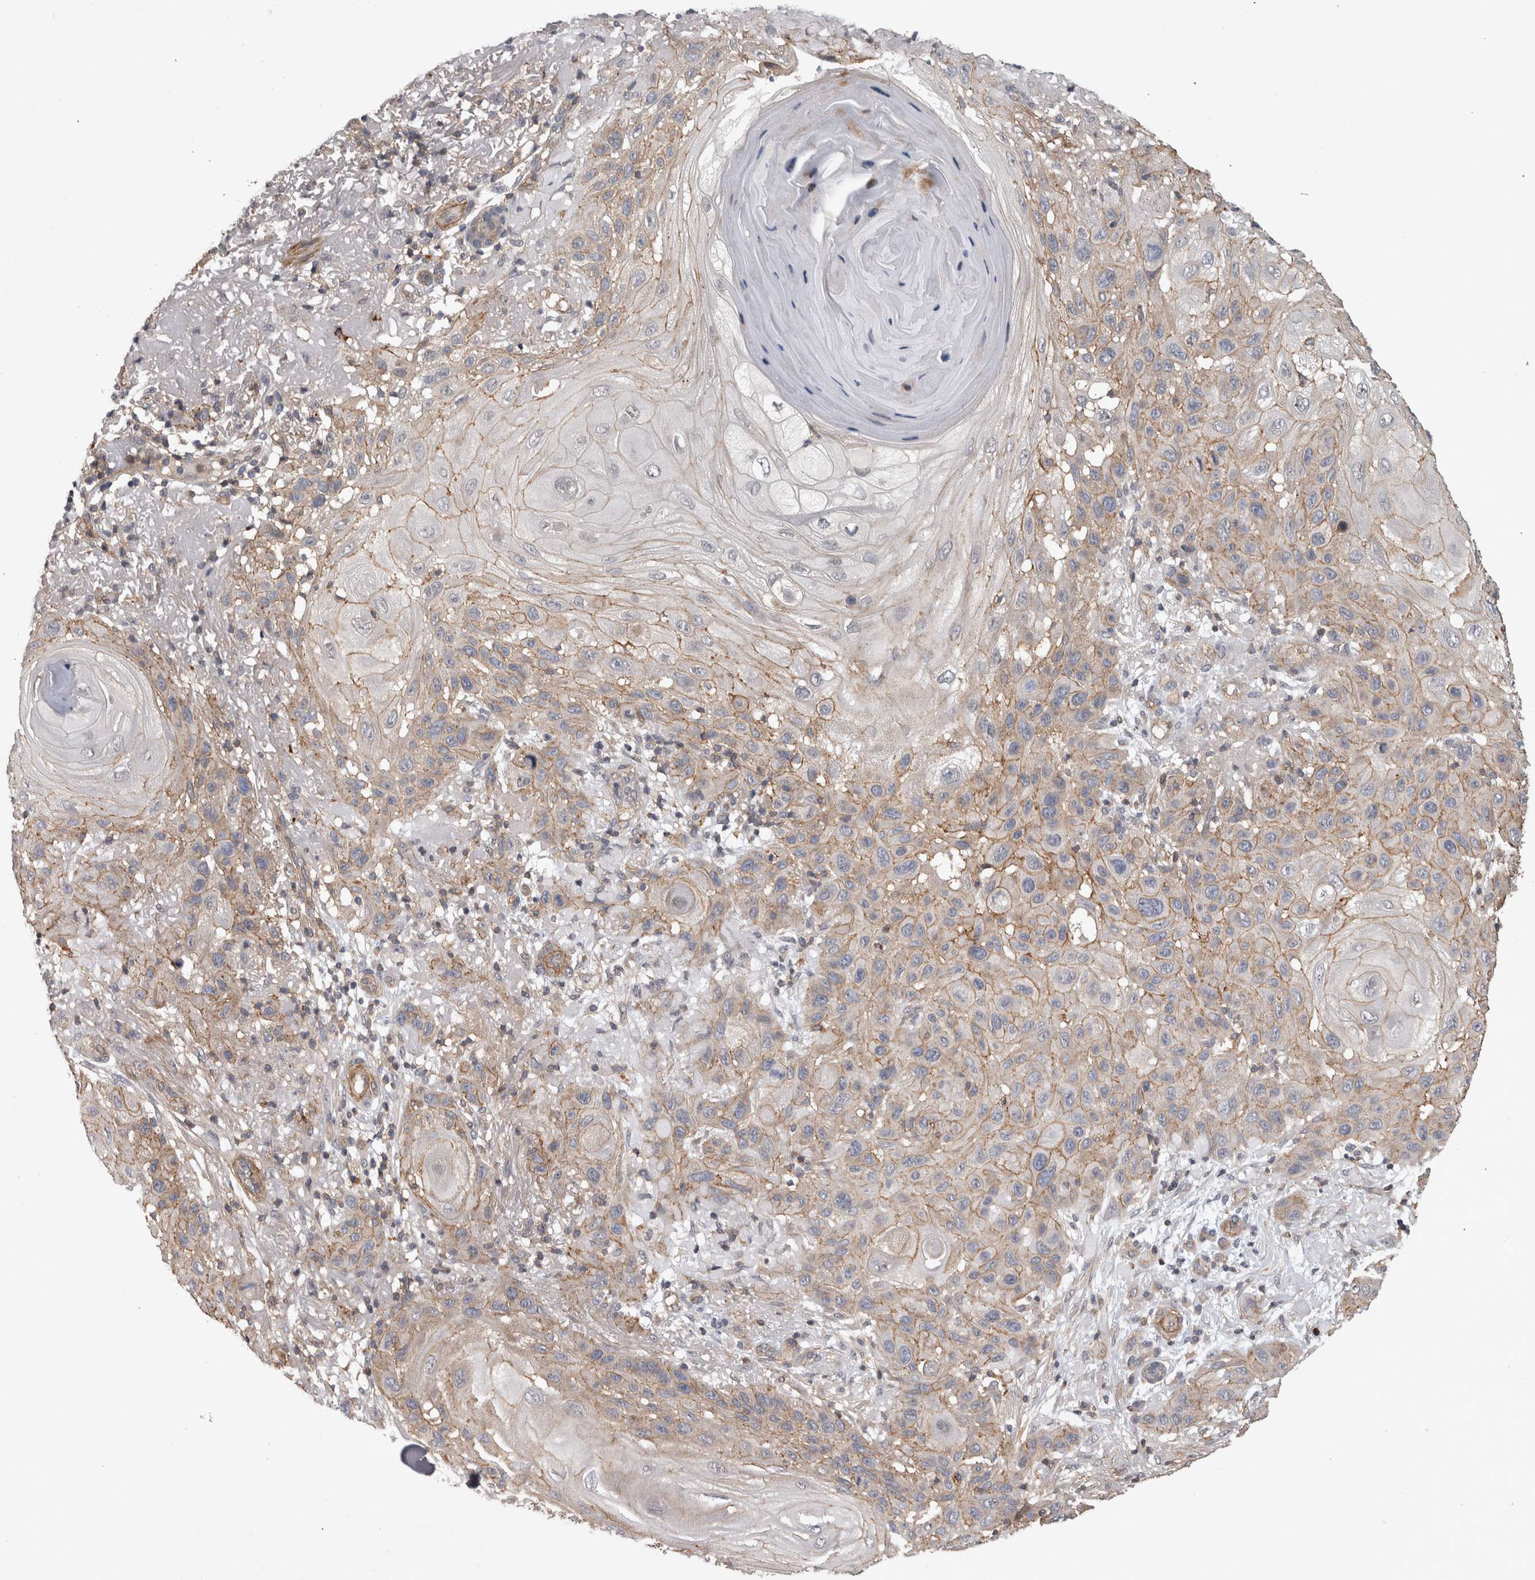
{"staining": {"intensity": "moderate", "quantity": ">75%", "location": "cytoplasmic/membranous"}, "tissue": "skin cancer", "cell_type": "Tumor cells", "image_type": "cancer", "snomed": [{"axis": "morphology", "description": "Normal tissue, NOS"}, {"axis": "morphology", "description": "Squamous cell carcinoma, NOS"}, {"axis": "topography", "description": "Skin"}], "caption": "Skin squamous cell carcinoma stained with DAB immunohistochemistry exhibits medium levels of moderate cytoplasmic/membranous positivity in approximately >75% of tumor cells.", "gene": "SPATA48", "patient": {"sex": "female", "age": 96}}